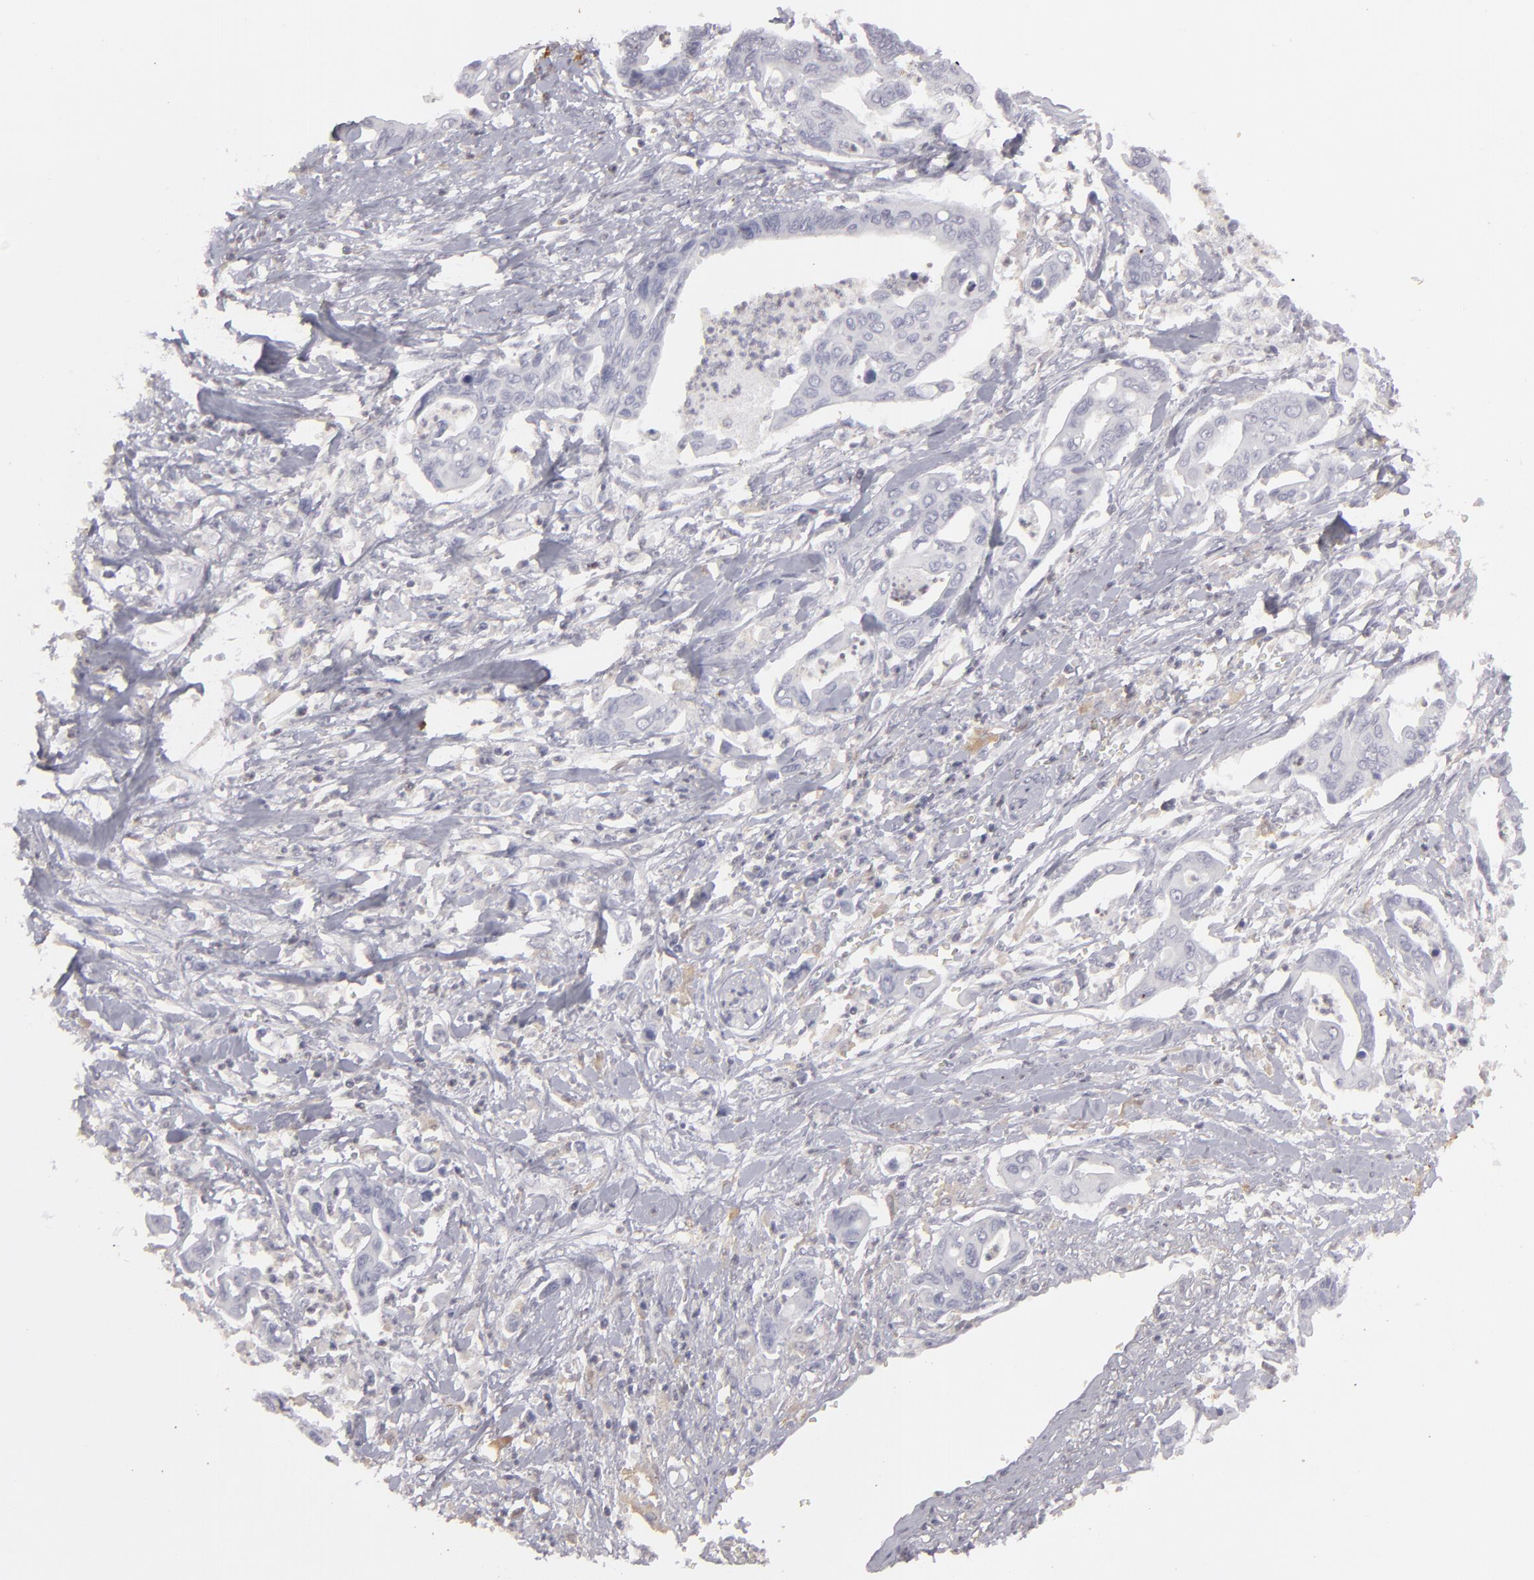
{"staining": {"intensity": "negative", "quantity": "none", "location": "none"}, "tissue": "pancreatic cancer", "cell_type": "Tumor cells", "image_type": "cancer", "snomed": [{"axis": "morphology", "description": "Adenocarcinoma, NOS"}, {"axis": "topography", "description": "Pancreas"}], "caption": "High magnification brightfield microscopy of pancreatic cancer (adenocarcinoma) stained with DAB (brown) and counterstained with hematoxylin (blue): tumor cells show no significant expression.", "gene": "SEMA3G", "patient": {"sex": "female", "age": 70}}